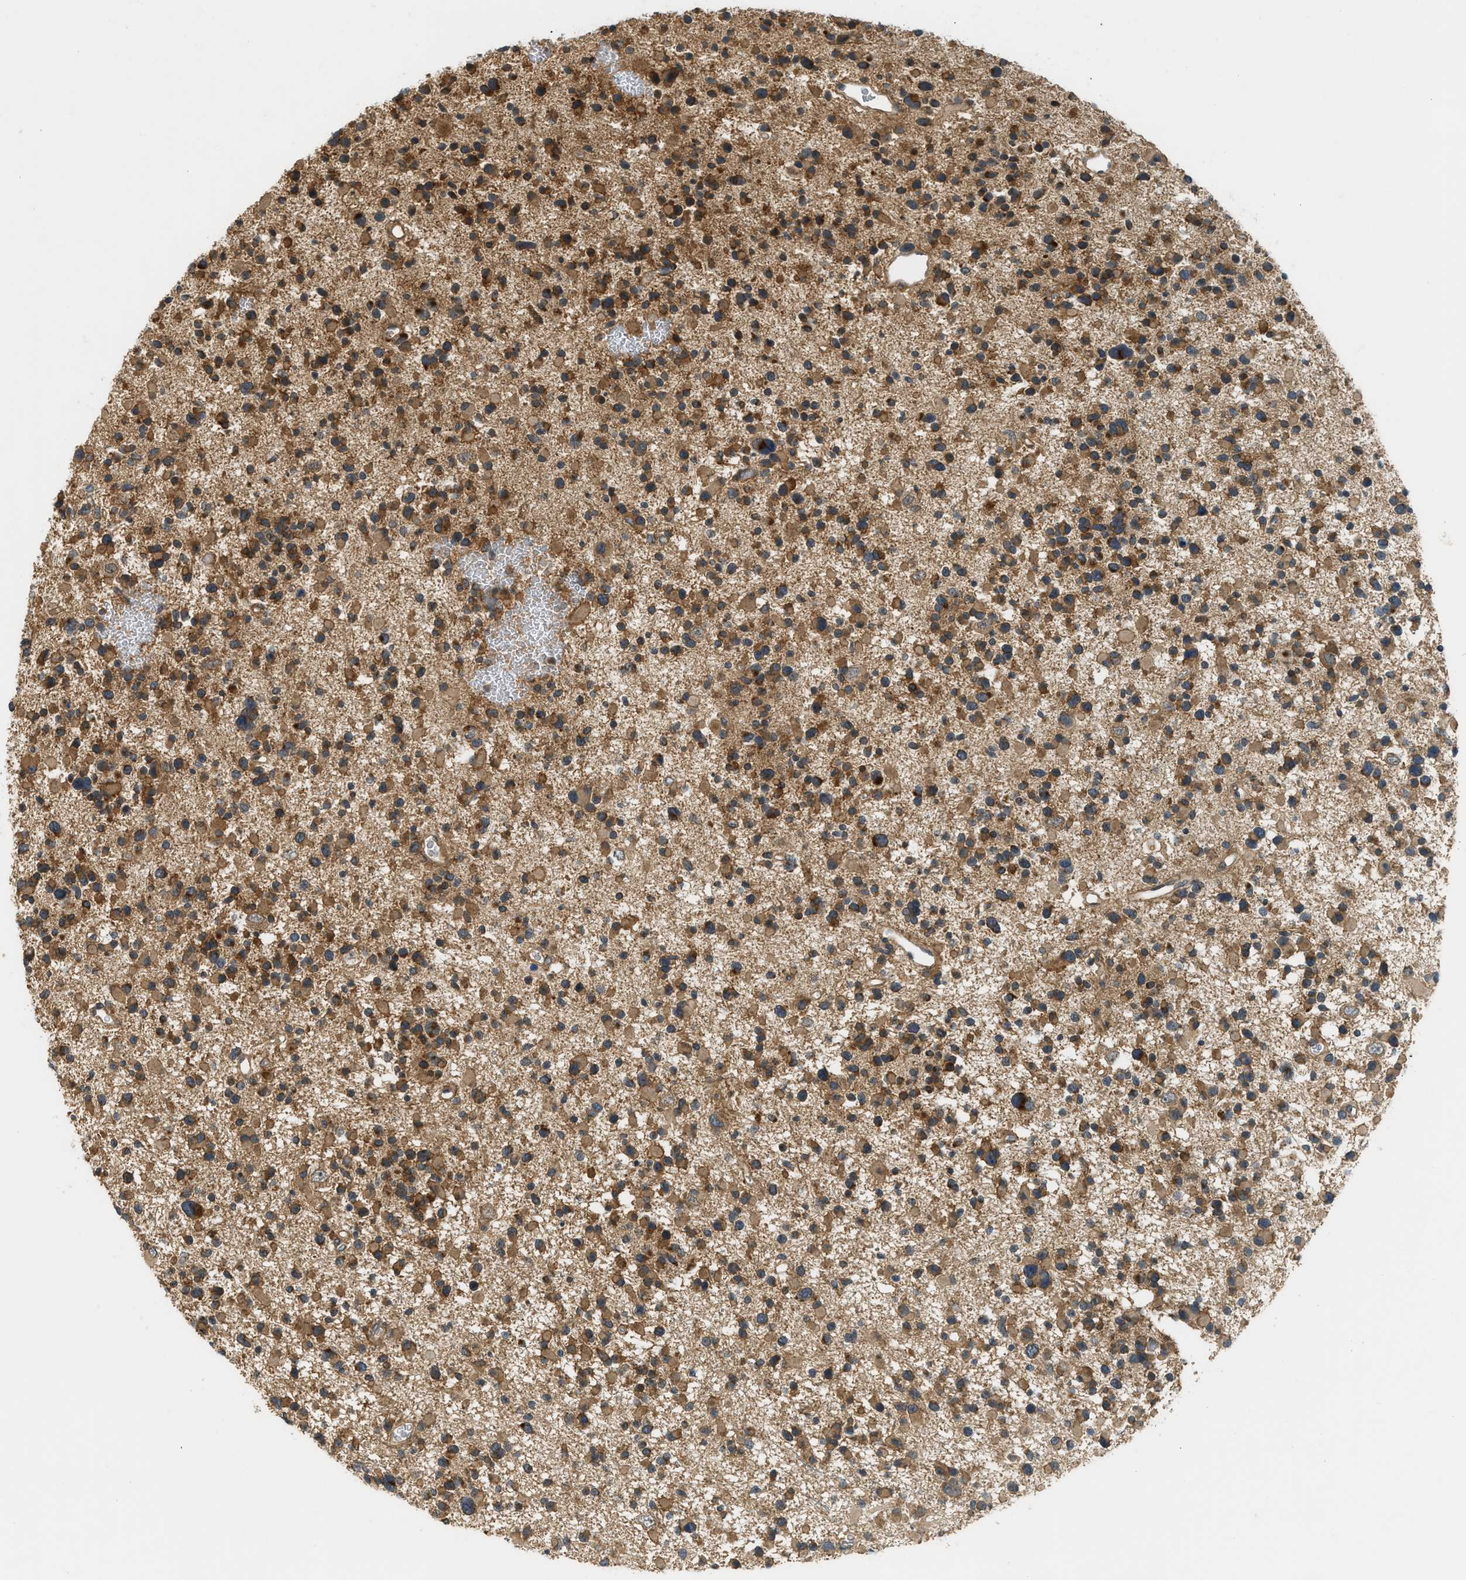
{"staining": {"intensity": "strong", "quantity": ">75%", "location": "cytoplasmic/membranous"}, "tissue": "glioma", "cell_type": "Tumor cells", "image_type": "cancer", "snomed": [{"axis": "morphology", "description": "Glioma, malignant, Low grade"}, {"axis": "topography", "description": "Brain"}], "caption": "A photomicrograph of human low-grade glioma (malignant) stained for a protein shows strong cytoplasmic/membranous brown staining in tumor cells.", "gene": "ADCY8", "patient": {"sex": "female", "age": 22}}